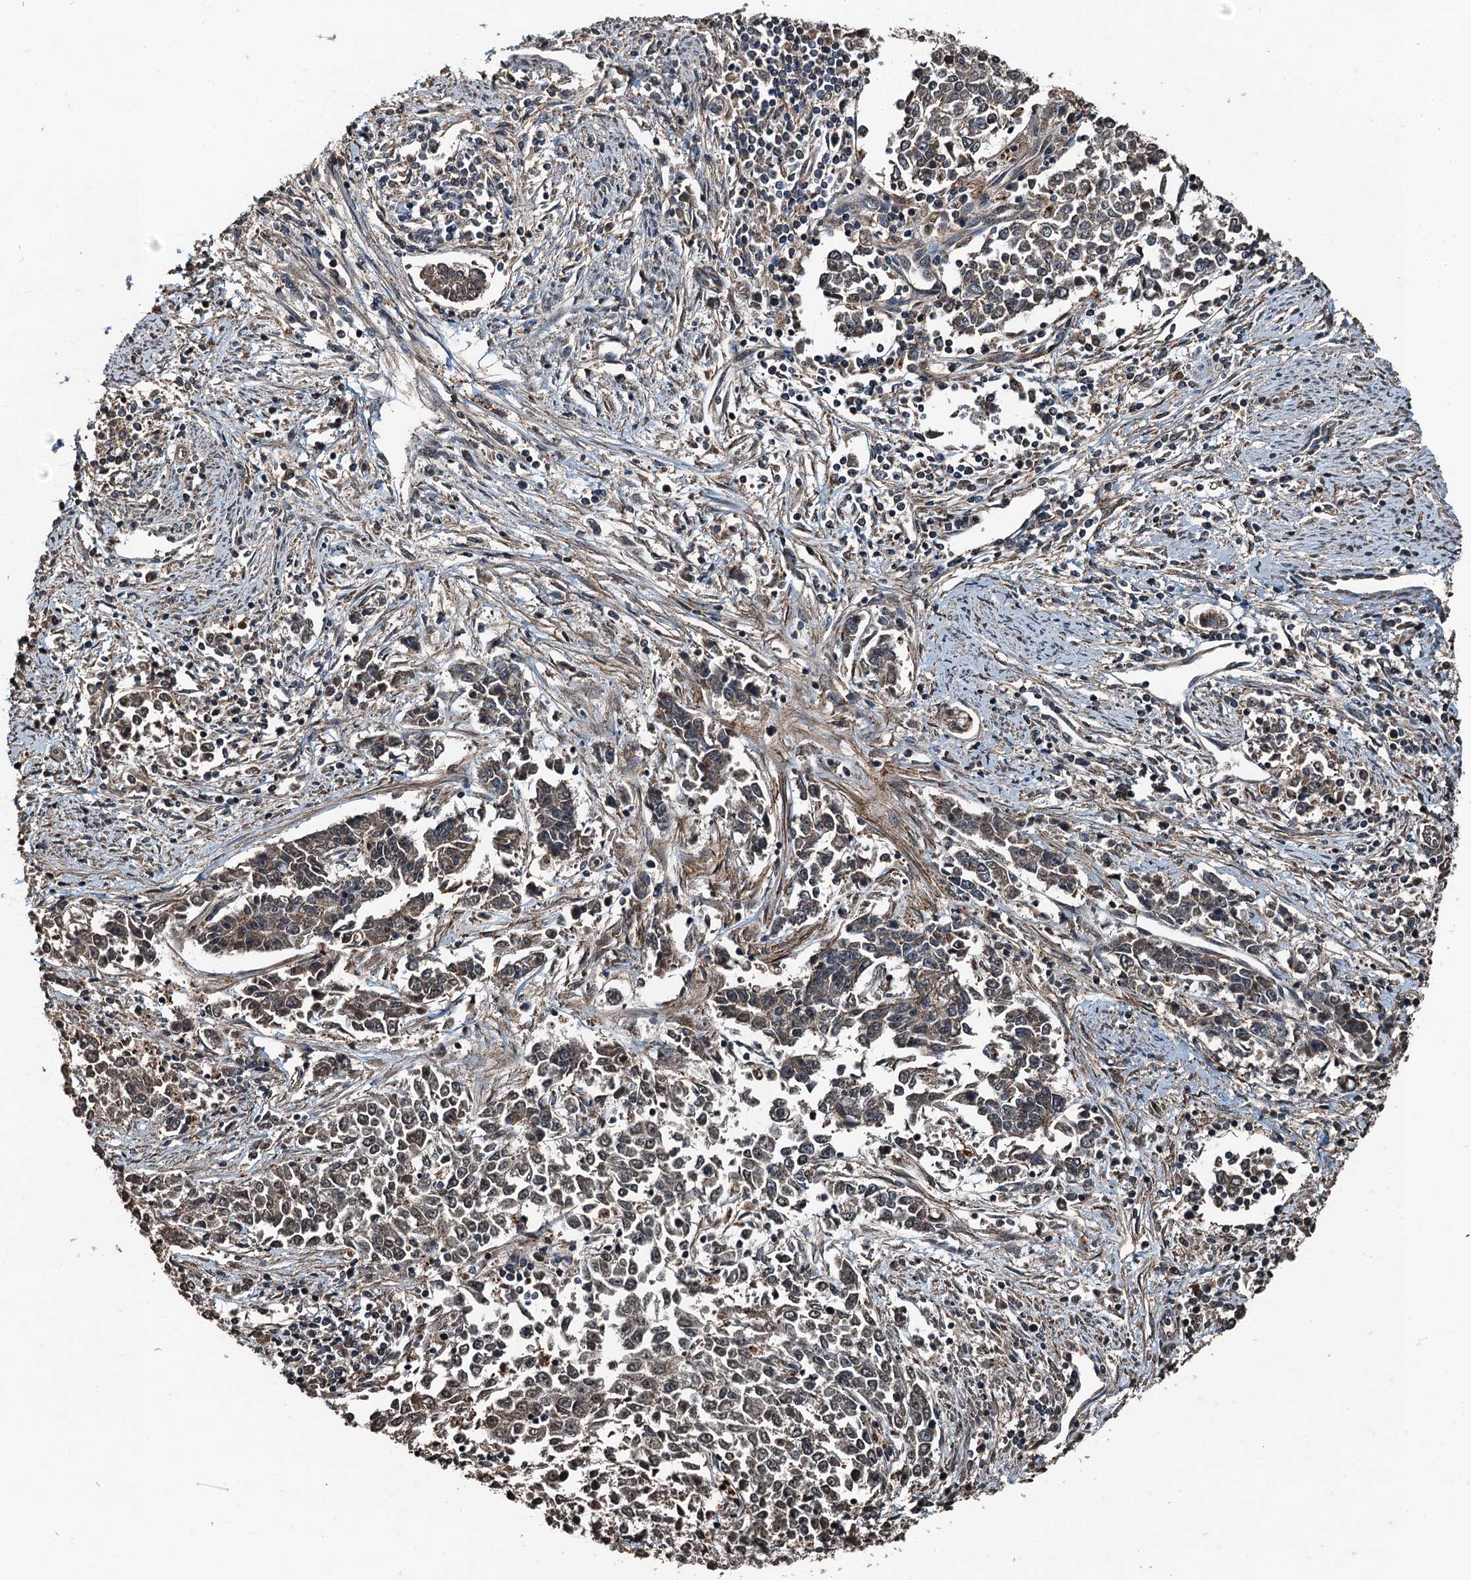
{"staining": {"intensity": "weak", "quantity": ">75%", "location": "cytoplasmic/membranous"}, "tissue": "endometrial cancer", "cell_type": "Tumor cells", "image_type": "cancer", "snomed": [{"axis": "morphology", "description": "Adenocarcinoma, NOS"}, {"axis": "topography", "description": "Endometrium"}], "caption": "IHC (DAB) staining of endometrial cancer (adenocarcinoma) reveals weak cytoplasmic/membranous protein staining in approximately >75% of tumor cells. (IHC, brightfield microscopy, high magnification).", "gene": "TCTN1", "patient": {"sex": "female", "age": 50}}